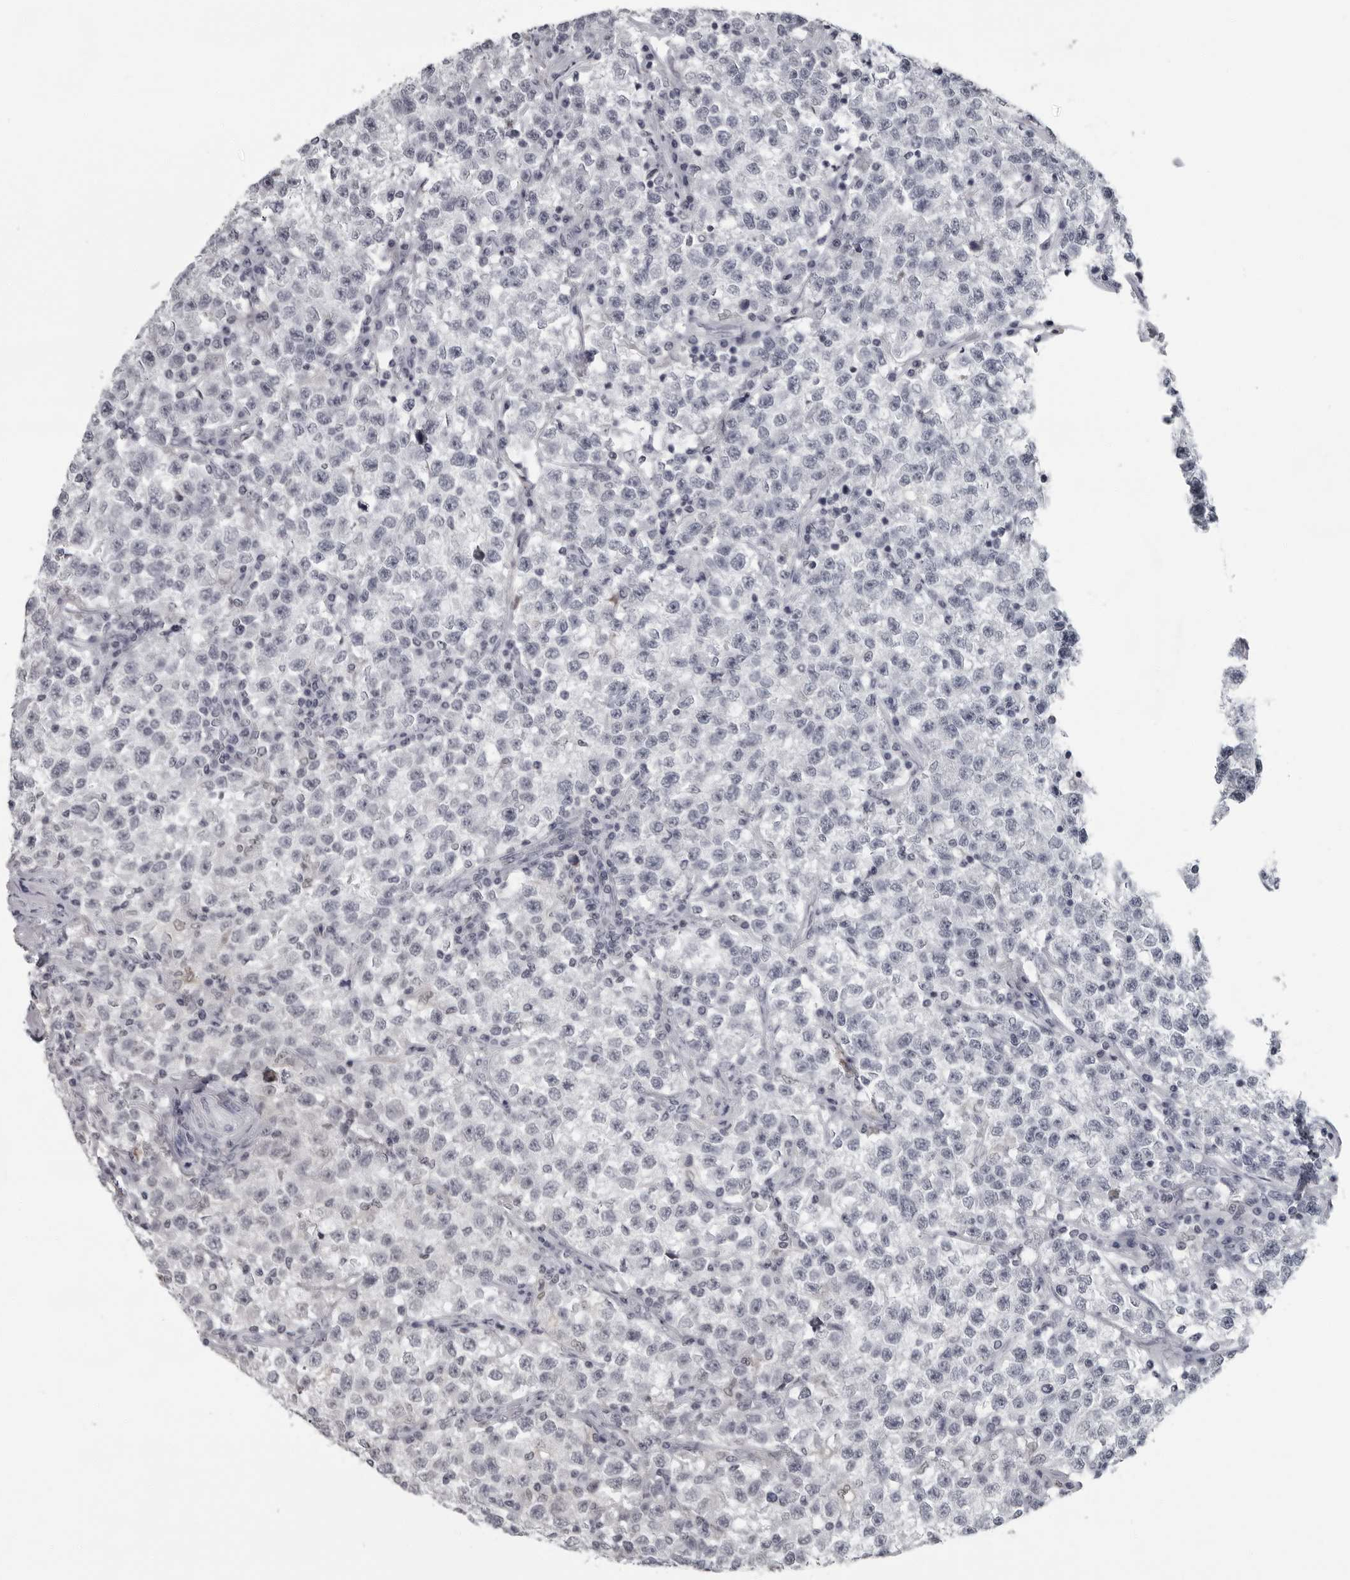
{"staining": {"intensity": "negative", "quantity": "none", "location": "none"}, "tissue": "testis cancer", "cell_type": "Tumor cells", "image_type": "cancer", "snomed": [{"axis": "morphology", "description": "Seminoma, NOS"}, {"axis": "topography", "description": "Testis"}], "caption": "An image of seminoma (testis) stained for a protein demonstrates no brown staining in tumor cells.", "gene": "LZIC", "patient": {"sex": "male", "age": 22}}